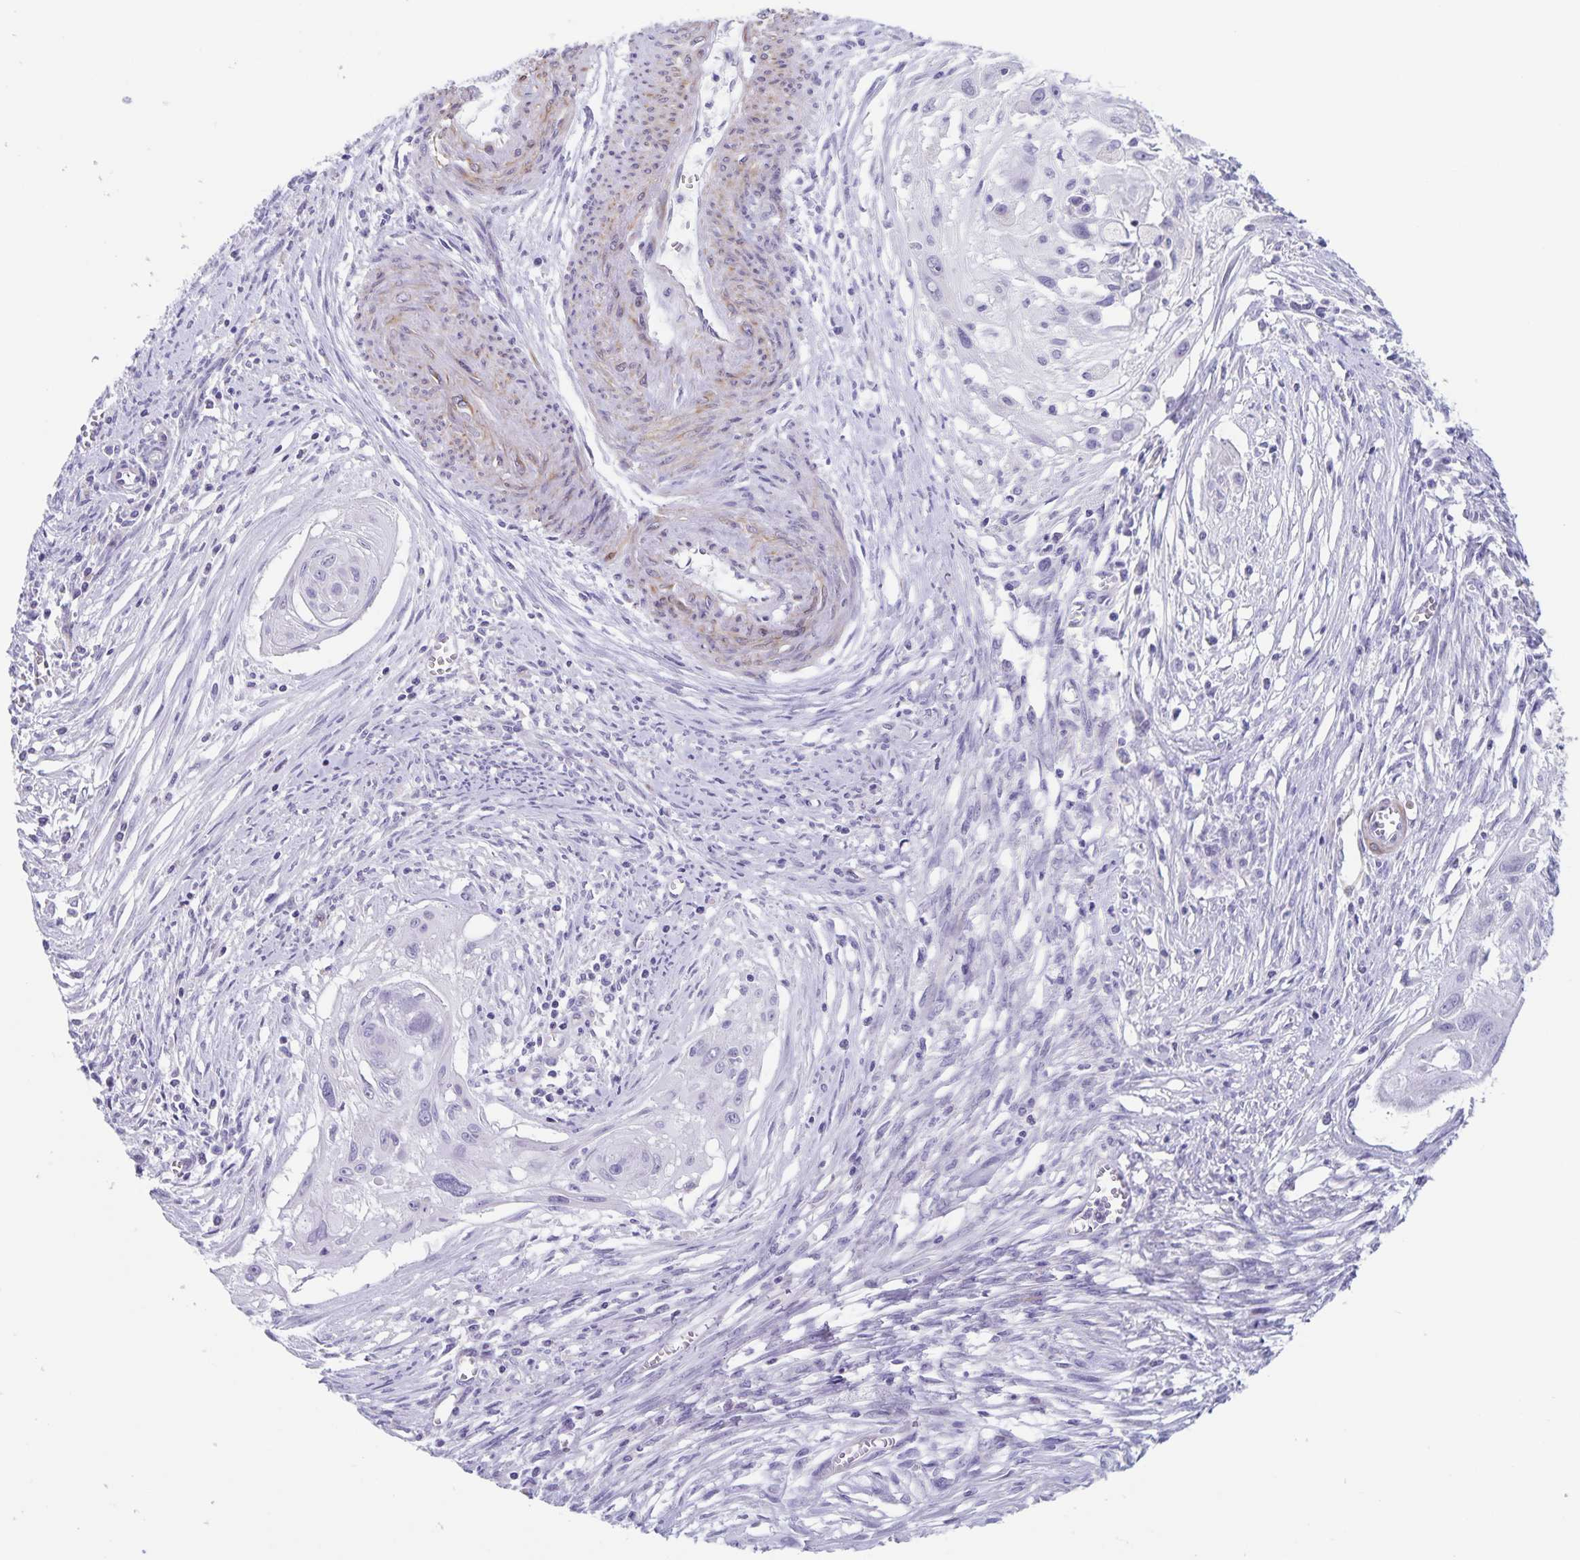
{"staining": {"intensity": "negative", "quantity": "none", "location": "none"}, "tissue": "cervical cancer", "cell_type": "Tumor cells", "image_type": "cancer", "snomed": [{"axis": "morphology", "description": "Squamous cell carcinoma, NOS"}, {"axis": "topography", "description": "Cervix"}], "caption": "Immunohistochemistry micrograph of neoplastic tissue: cervical cancer (squamous cell carcinoma) stained with DAB reveals no significant protein positivity in tumor cells. Nuclei are stained in blue.", "gene": "SYNM", "patient": {"sex": "female", "age": 49}}